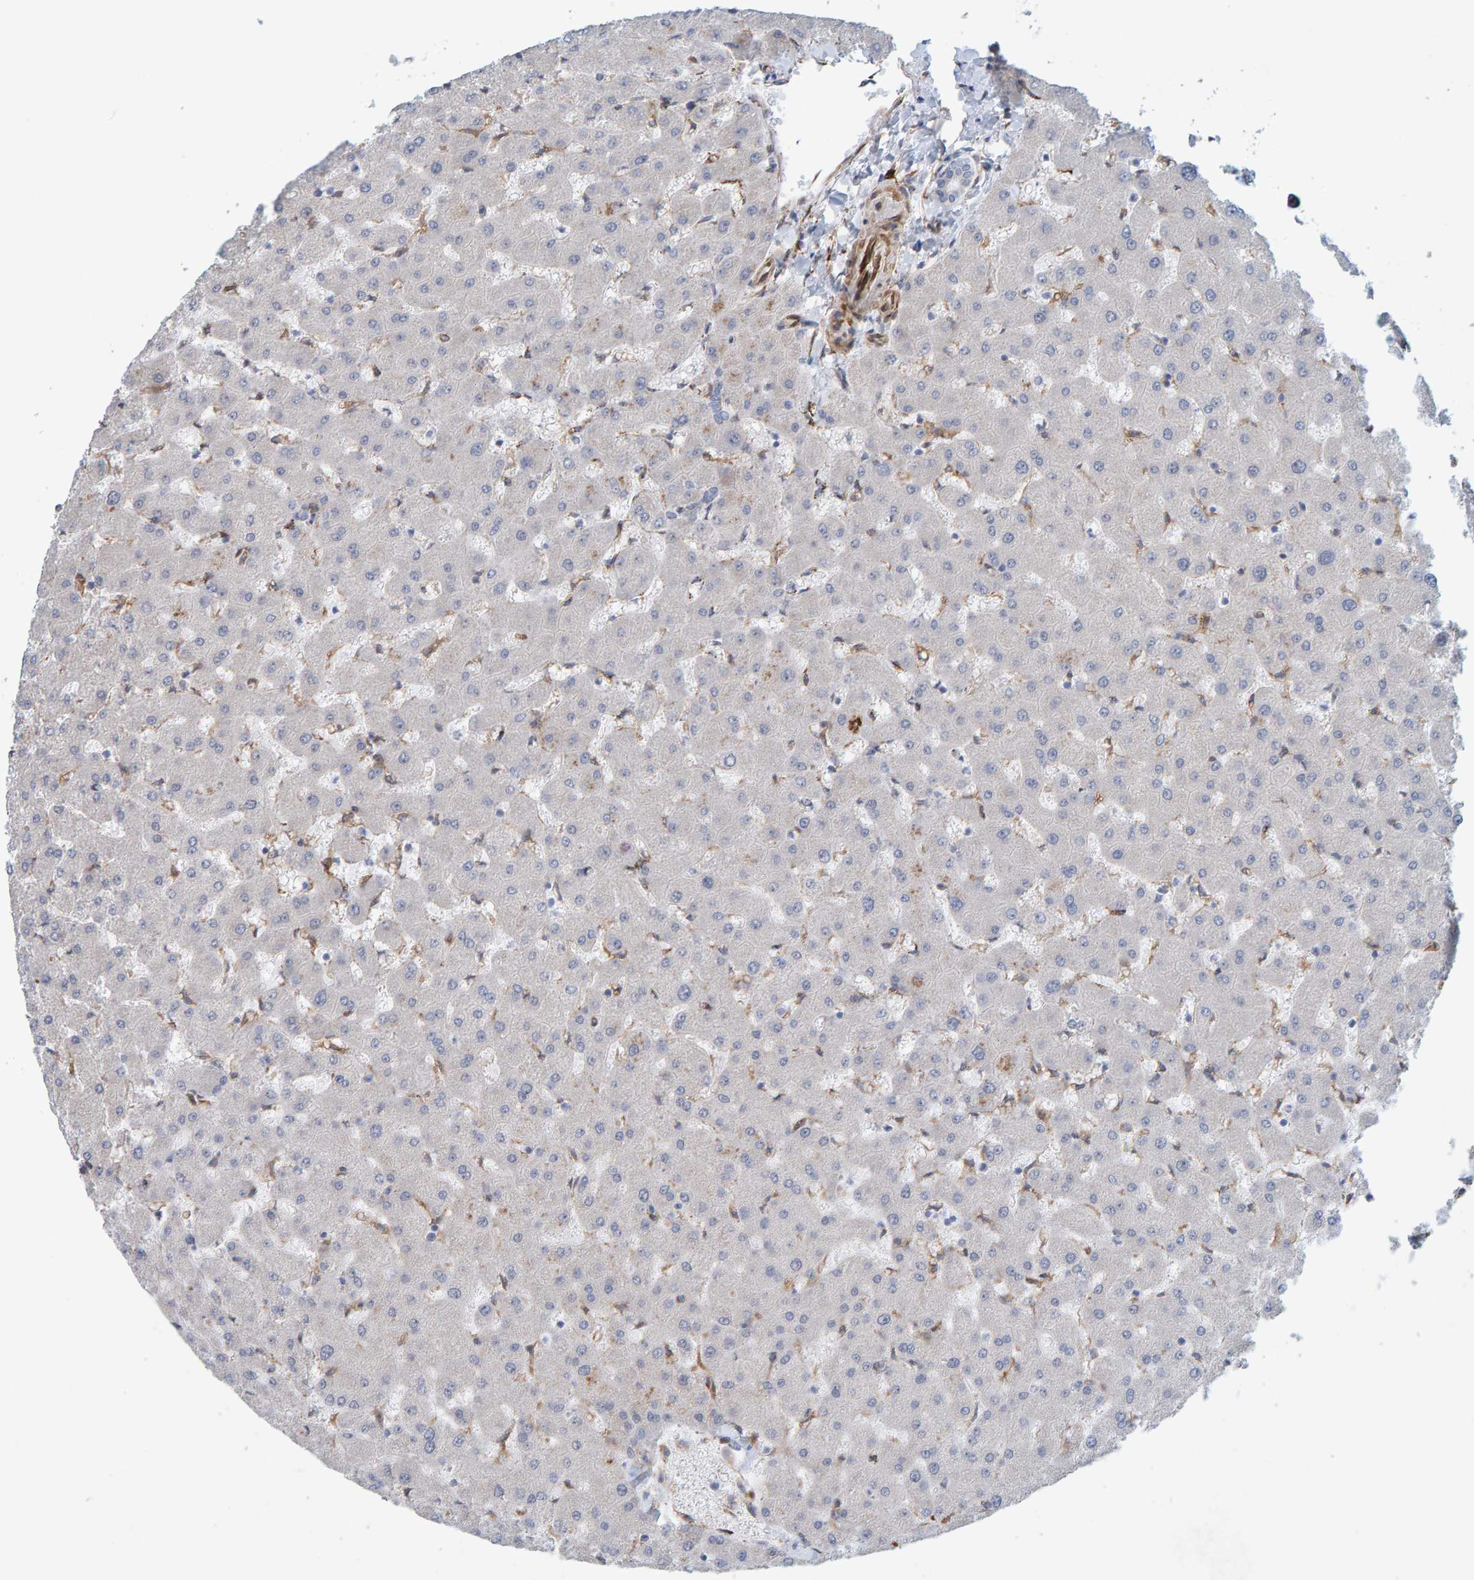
{"staining": {"intensity": "negative", "quantity": "none", "location": "none"}, "tissue": "liver", "cell_type": "Cholangiocytes", "image_type": "normal", "snomed": [{"axis": "morphology", "description": "Normal tissue, NOS"}, {"axis": "topography", "description": "Liver"}], "caption": "Cholangiocytes are negative for brown protein staining in normal liver. Brightfield microscopy of immunohistochemistry stained with DAB (3,3'-diaminobenzidine) (brown) and hematoxylin (blue), captured at high magnification.", "gene": "MMP16", "patient": {"sex": "female", "age": 63}}